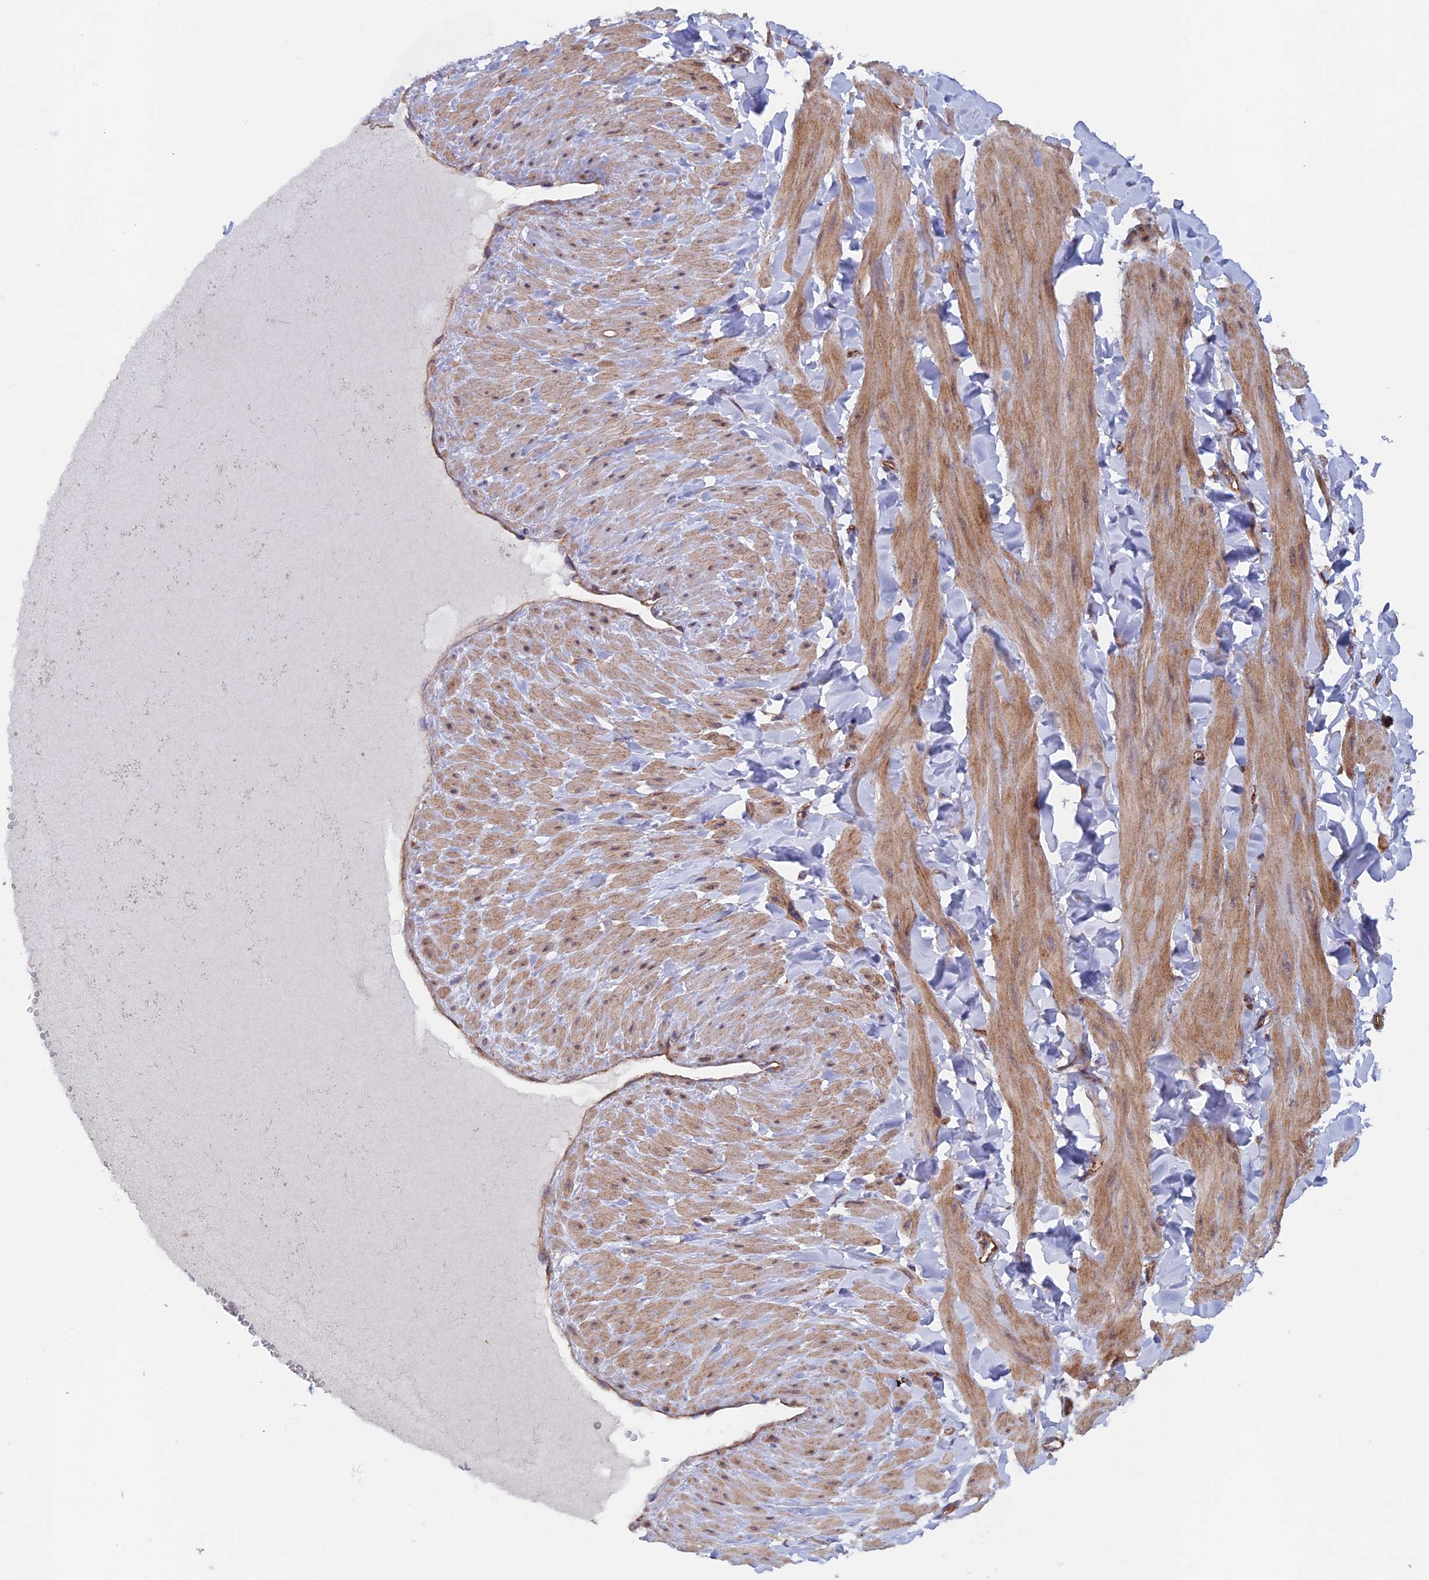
{"staining": {"intensity": "moderate", "quantity": ">75%", "location": "cytoplasmic/membranous"}, "tissue": "adipose tissue", "cell_type": "Adipocytes", "image_type": "normal", "snomed": [{"axis": "morphology", "description": "Normal tissue, NOS"}, {"axis": "topography", "description": "Adipose tissue"}, {"axis": "topography", "description": "Vascular tissue"}, {"axis": "topography", "description": "Peripheral nerve tissue"}], "caption": "This image demonstrates immunohistochemistry (IHC) staining of normal adipose tissue, with medium moderate cytoplasmic/membranous positivity in about >75% of adipocytes.", "gene": "MRPL1", "patient": {"sex": "male", "age": 25}}